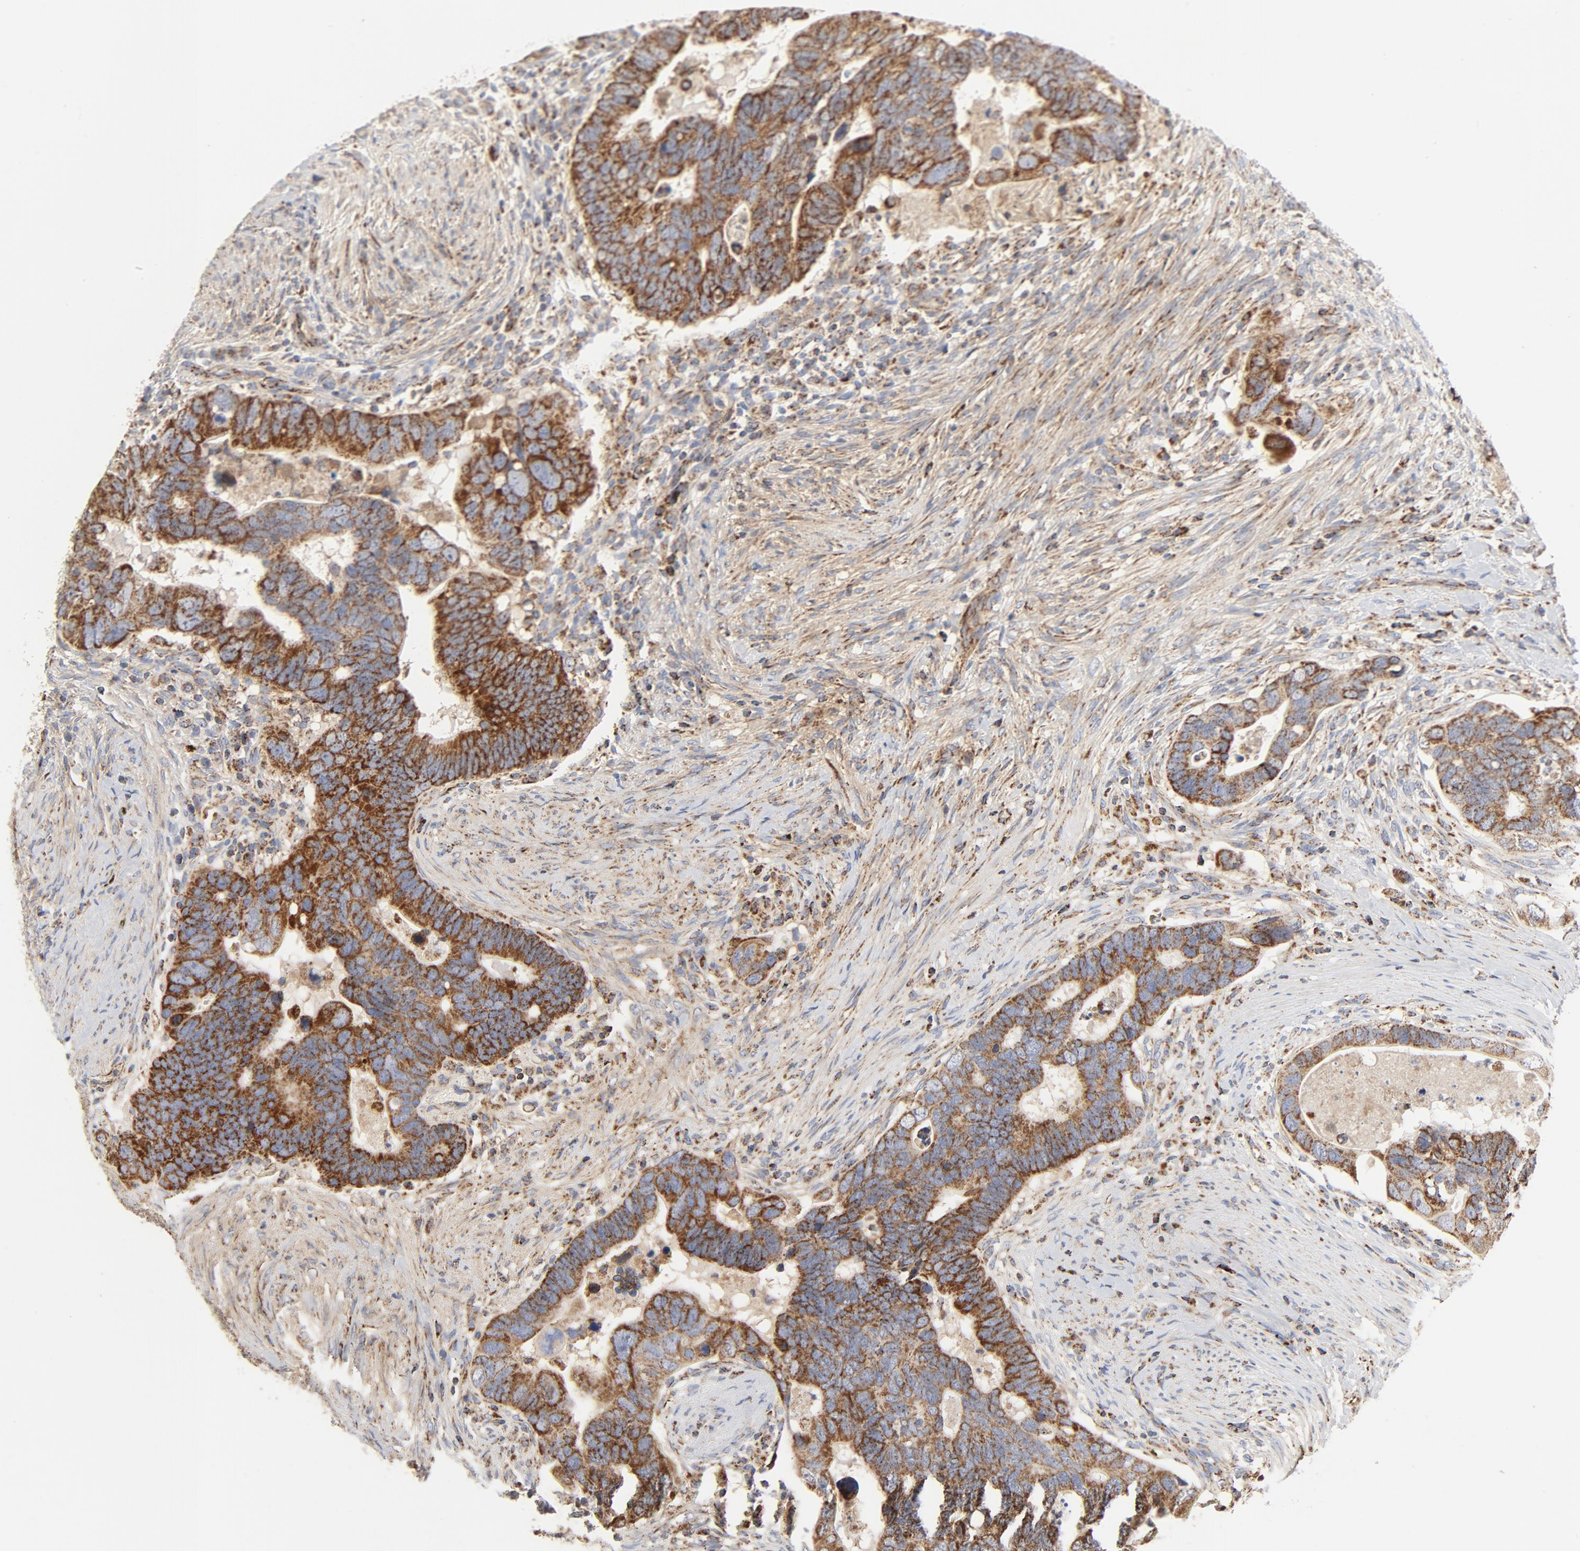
{"staining": {"intensity": "strong", "quantity": ">75%", "location": "cytoplasmic/membranous"}, "tissue": "colorectal cancer", "cell_type": "Tumor cells", "image_type": "cancer", "snomed": [{"axis": "morphology", "description": "Adenocarcinoma, NOS"}, {"axis": "topography", "description": "Rectum"}], "caption": "Colorectal cancer (adenocarcinoma) tissue shows strong cytoplasmic/membranous expression in approximately >75% of tumor cells, visualized by immunohistochemistry.", "gene": "PCNX4", "patient": {"sex": "male", "age": 53}}